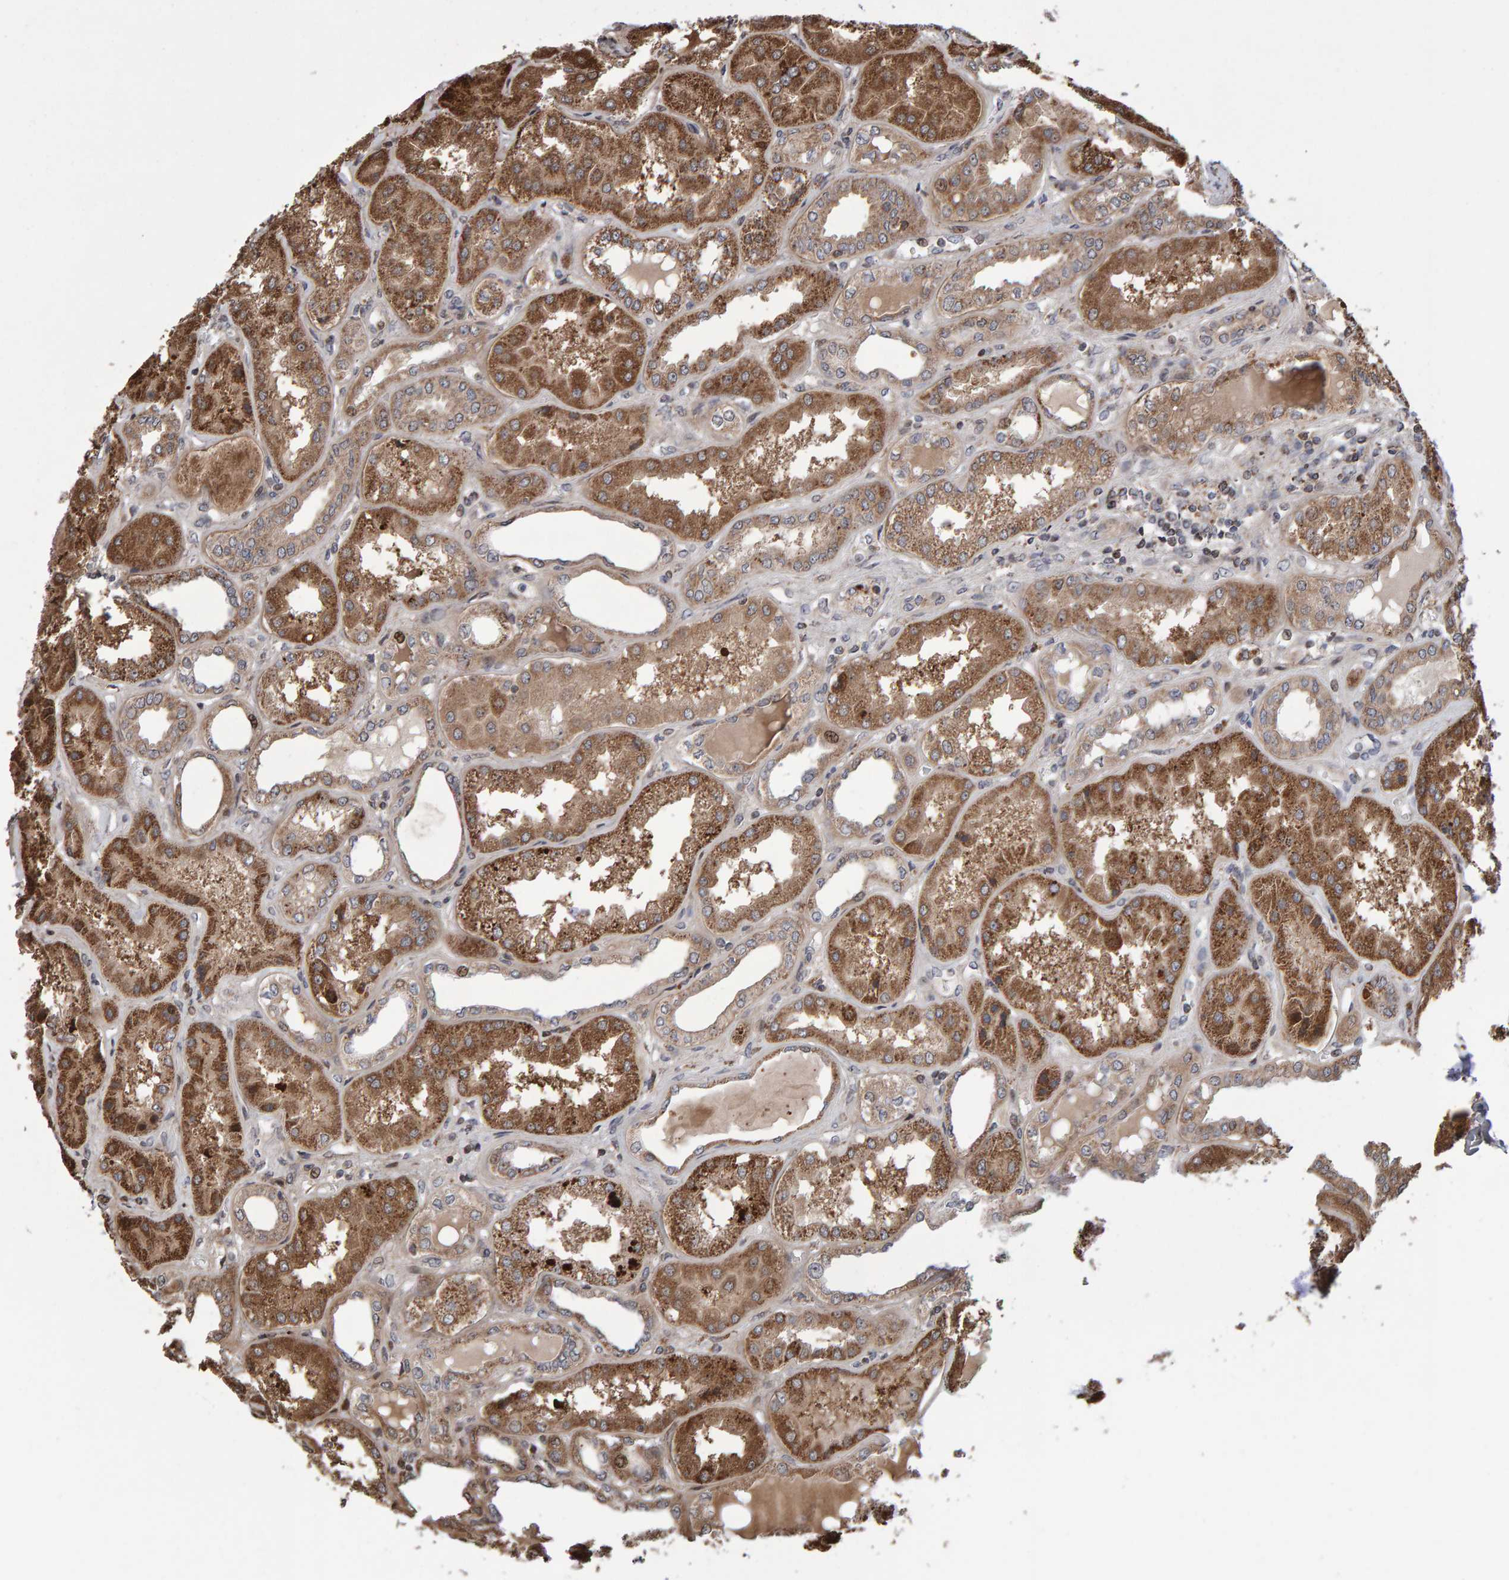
{"staining": {"intensity": "moderate", "quantity": "<25%", "location": "cytoplasmic/membranous,nuclear"}, "tissue": "kidney", "cell_type": "Cells in glomeruli", "image_type": "normal", "snomed": [{"axis": "morphology", "description": "Normal tissue, NOS"}, {"axis": "topography", "description": "Kidney"}], "caption": "Immunohistochemistry (DAB (3,3'-diaminobenzidine)) staining of benign kidney demonstrates moderate cytoplasmic/membranous,nuclear protein positivity in approximately <25% of cells in glomeruli. (Stains: DAB in brown, nuclei in blue, Microscopy: brightfield microscopy at high magnification).", "gene": "PECR", "patient": {"sex": "female", "age": 56}}